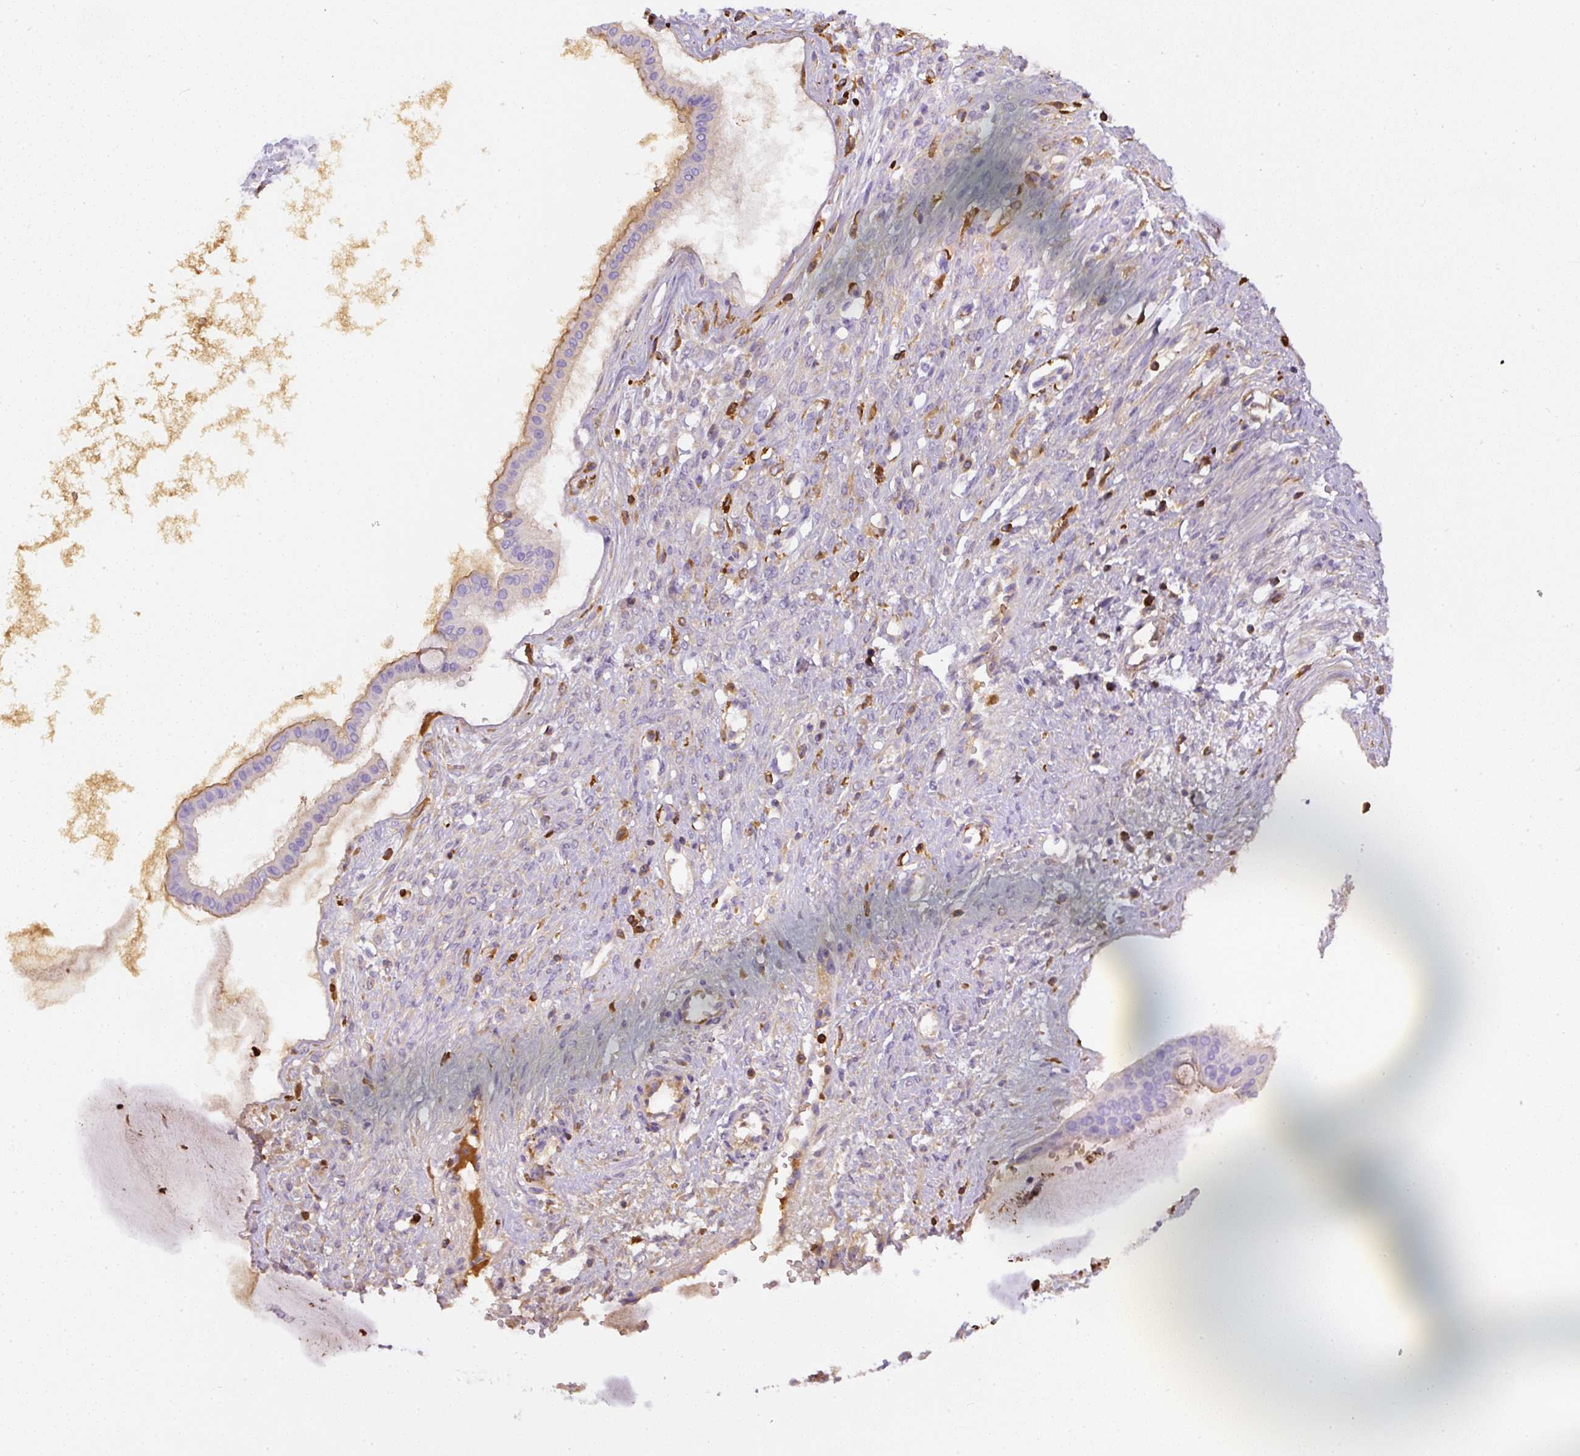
{"staining": {"intensity": "moderate", "quantity": "<25%", "location": "cytoplasmic/membranous"}, "tissue": "ovarian cancer", "cell_type": "Tumor cells", "image_type": "cancer", "snomed": [{"axis": "morphology", "description": "Cystadenocarcinoma, mucinous, NOS"}, {"axis": "topography", "description": "Ovary"}], "caption": "DAB (3,3'-diaminobenzidine) immunohistochemical staining of ovarian cancer displays moderate cytoplasmic/membranous protein staining in about <25% of tumor cells. (DAB (3,3'-diaminobenzidine) = brown stain, brightfield microscopy at high magnification).", "gene": "APCS", "patient": {"sex": "female", "age": 73}}